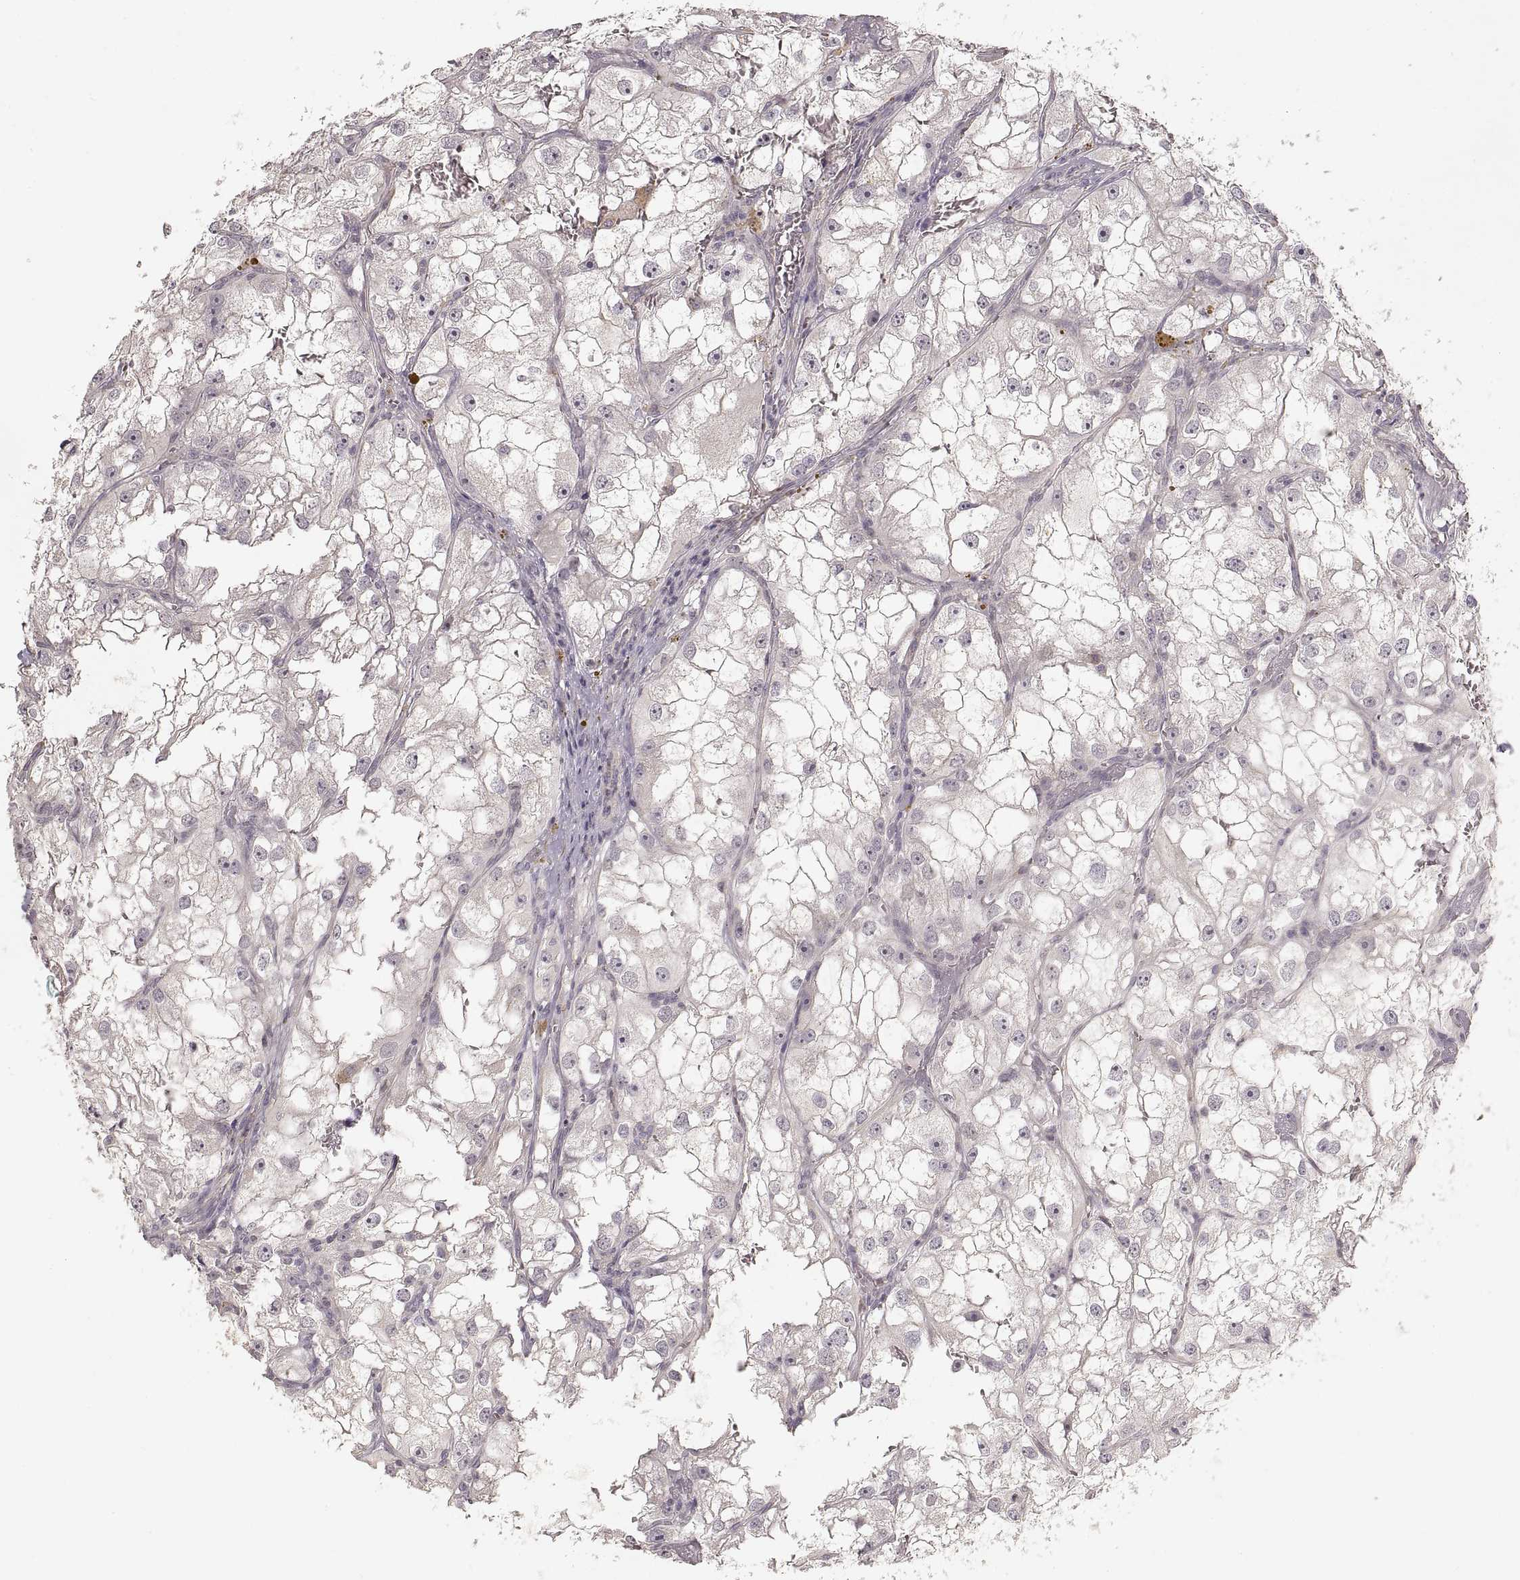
{"staining": {"intensity": "negative", "quantity": "none", "location": "none"}, "tissue": "renal cancer", "cell_type": "Tumor cells", "image_type": "cancer", "snomed": [{"axis": "morphology", "description": "Adenocarcinoma, NOS"}, {"axis": "topography", "description": "Kidney"}], "caption": "Protein analysis of renal adenocarcinoma demonstrates no significant staining in tumor cells.", "gene": "LAMC2", "patient": {"sex": "male", "age": 59}}